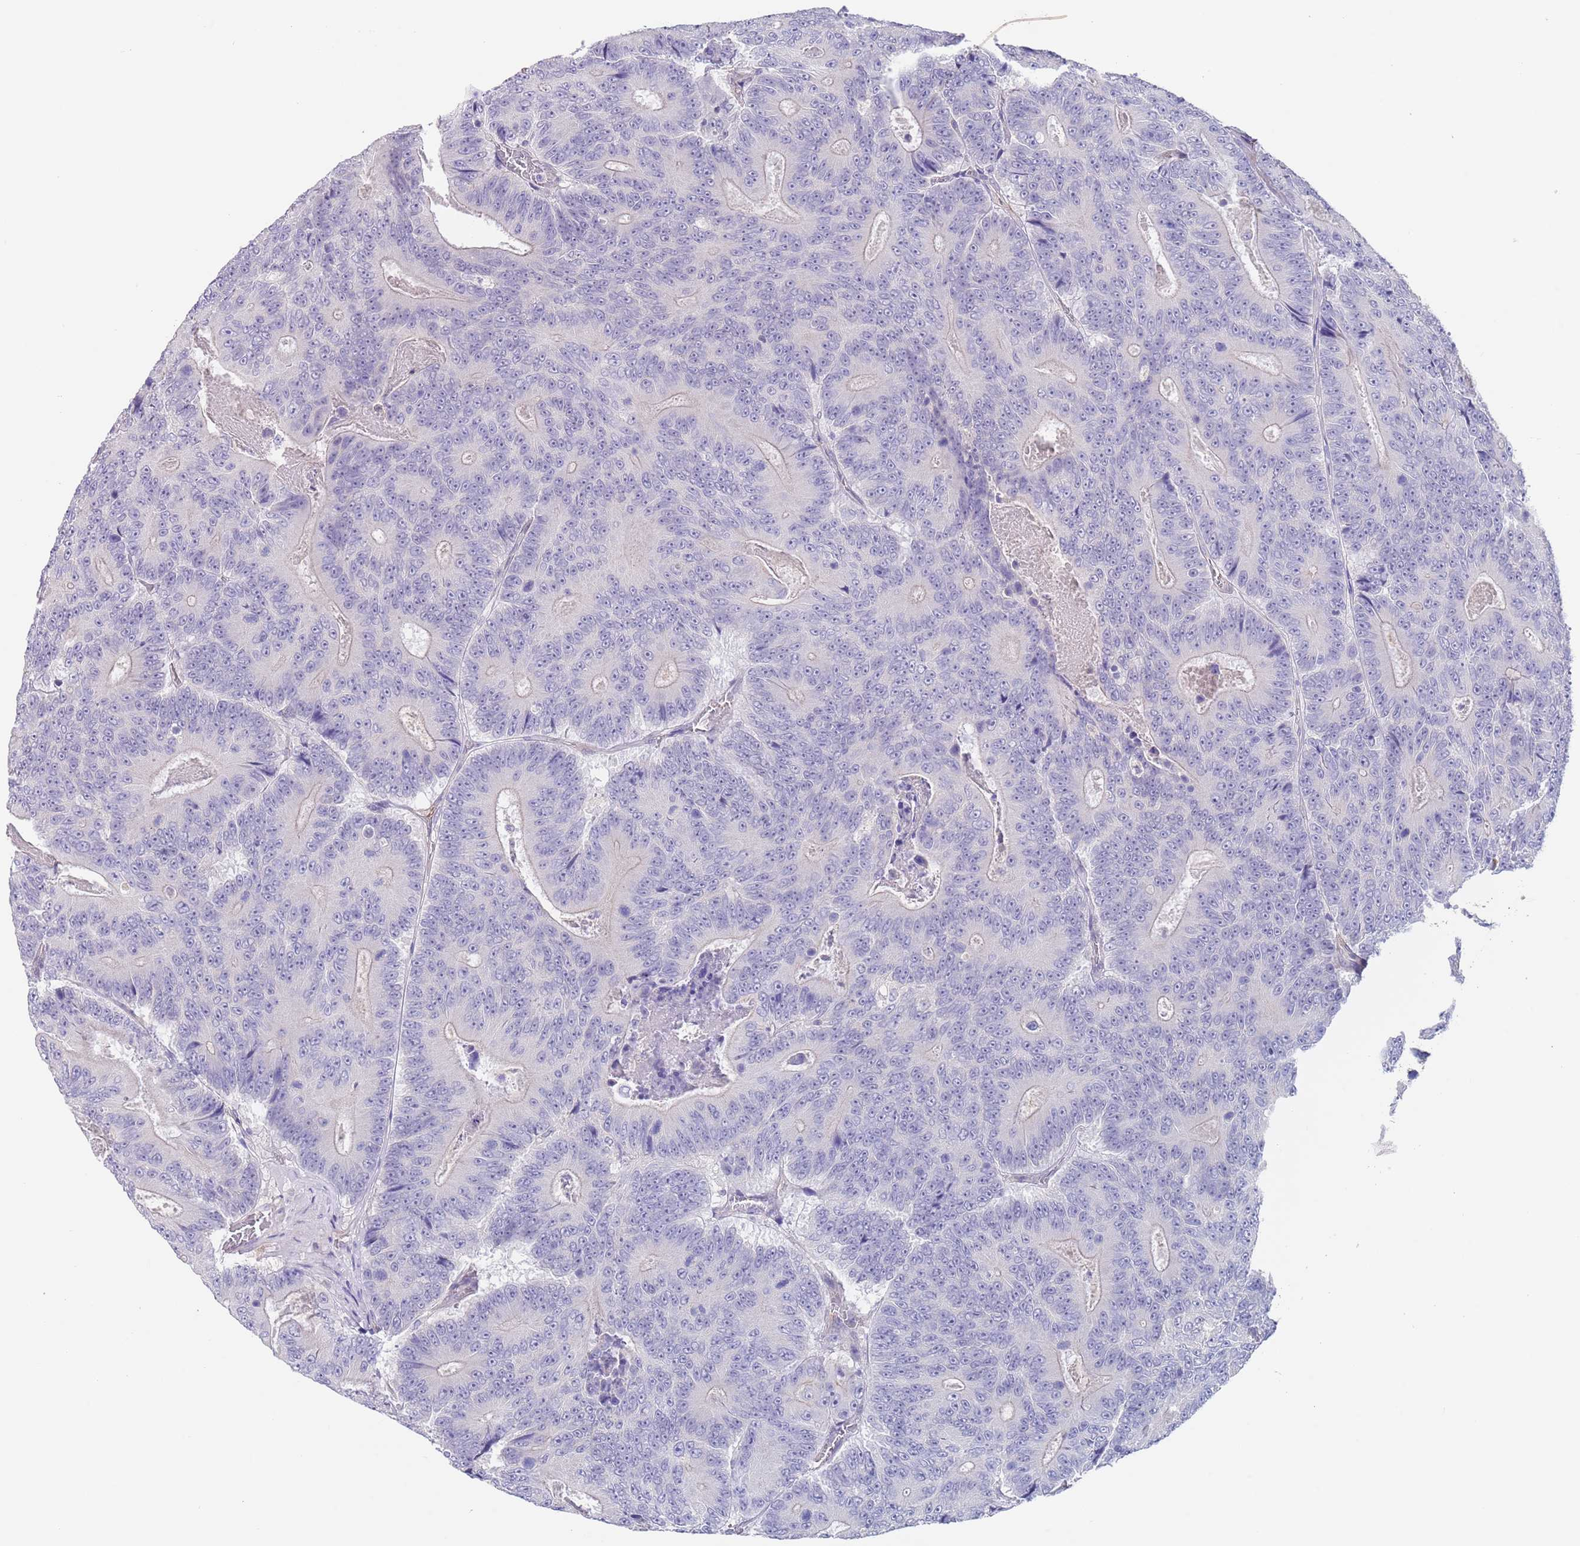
{"staining": {"intensity": "negative", "quantity": "none", "location": "none"}, "tissue": "colorectal cancer", "cell_type": "Tumor cells", "image_type": "cancer", "snomed": [{"axis": "morphology", "description": "Adenocarcinoma, NOS"}, {"axis": "topography", "description": "Colon"}], "caption": "A micrograph of colorectal cancer (adenocarcinoma) stained for a protein shows no brown staining in tumor cells. (Brightfield microscopy of DAB (3,3'-diaminobenzidine) IHC at high magnification).", "gene": "RNF169", "patient": {"sex": "male", "age": 83}}